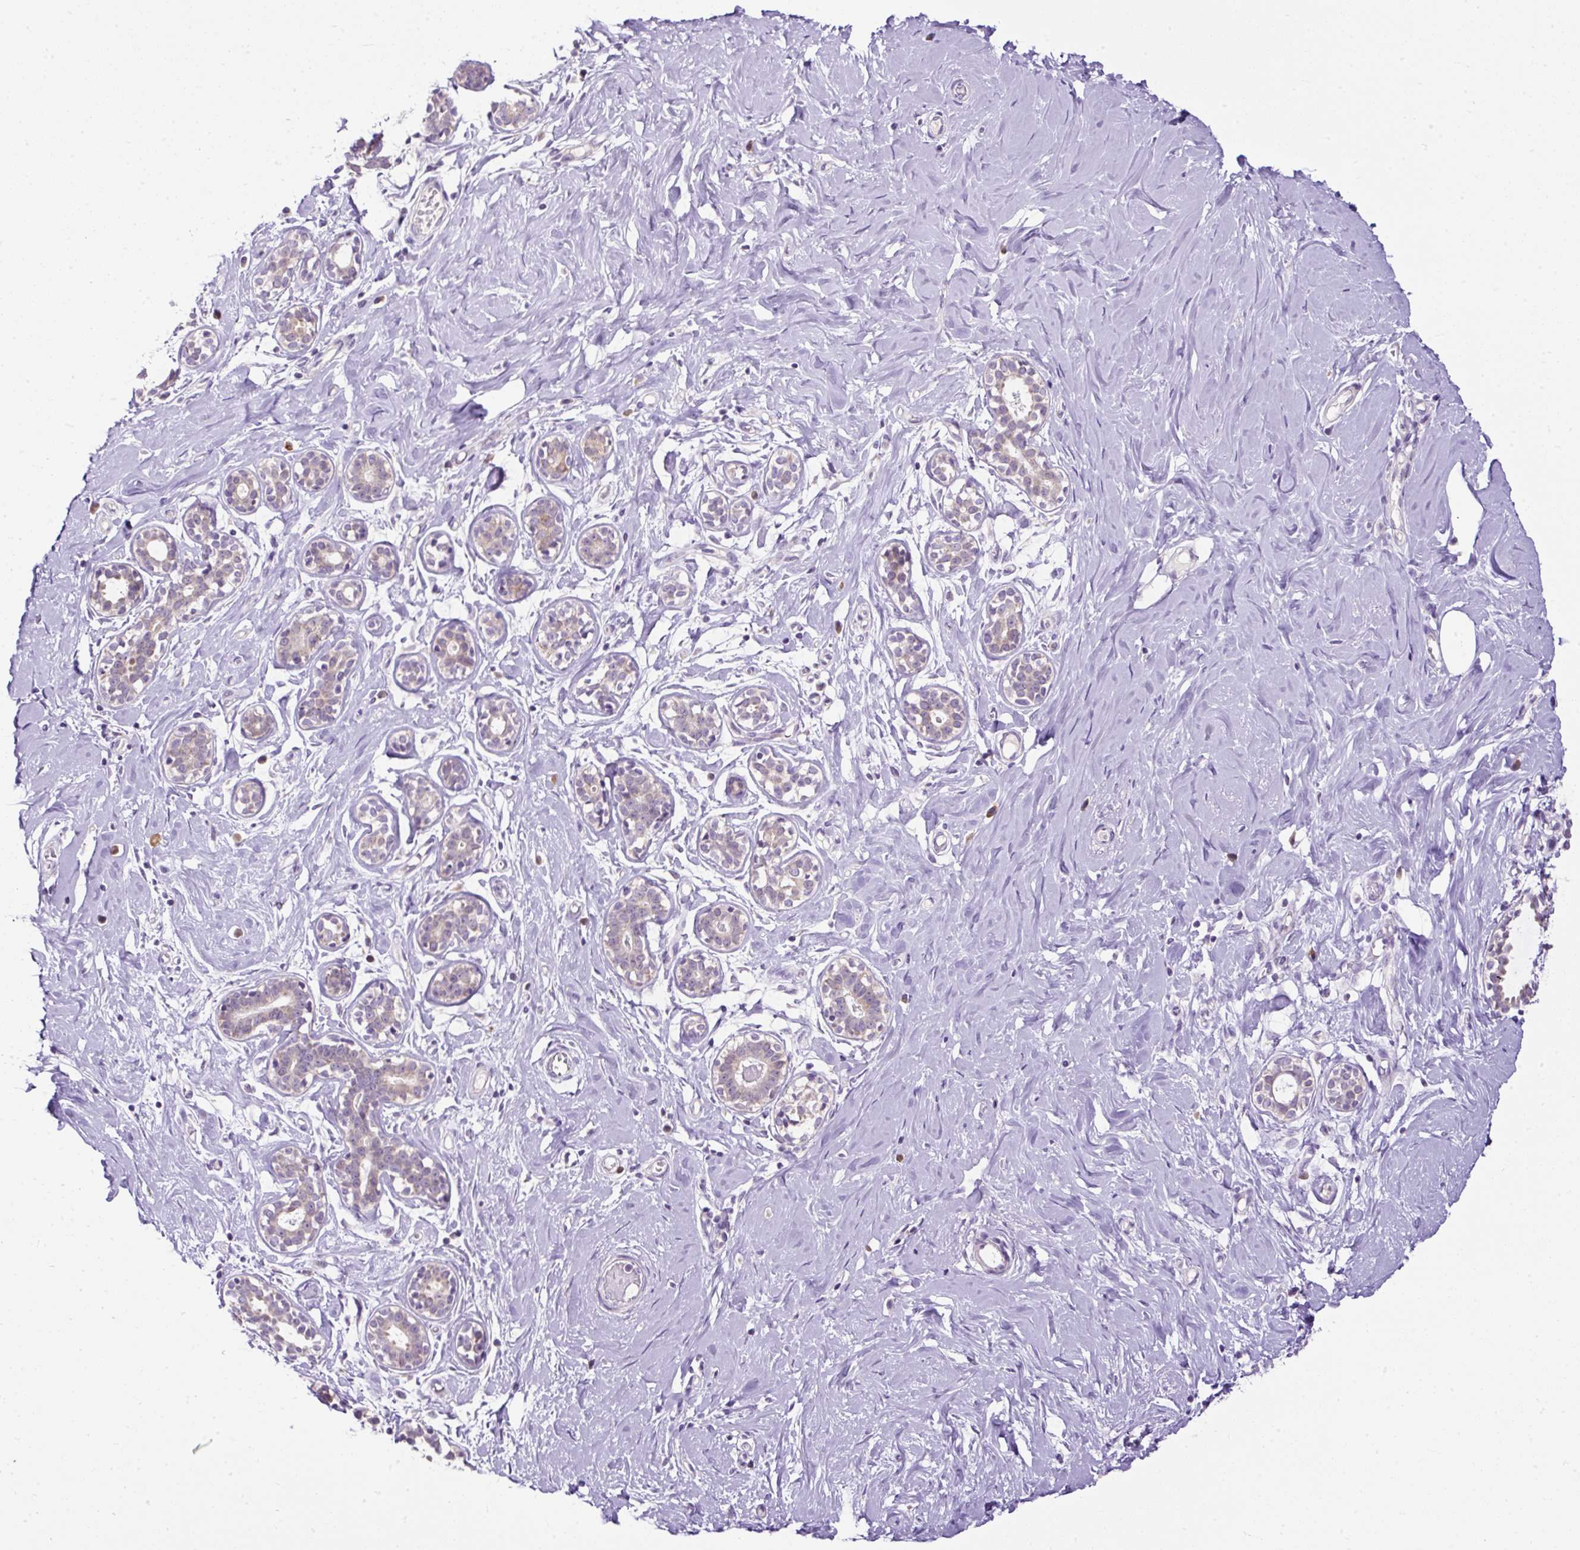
{"staining": {"intensity": "negative", "quantity": "none", "location": "none"}, "tissue": "breast", "cell_type": "Adipocytes", "image_type": "normal", "snomed": [{"axis": "morphology", "description": "Normal tissue, NOS"}, {"axis": "topography", "description": "Breast"}], "caption": "The photomicrograph exhibits no significant staining in adipocytes of breast.", "gene": "FMC1", "patient": {"sex": "female", "age": 27}}